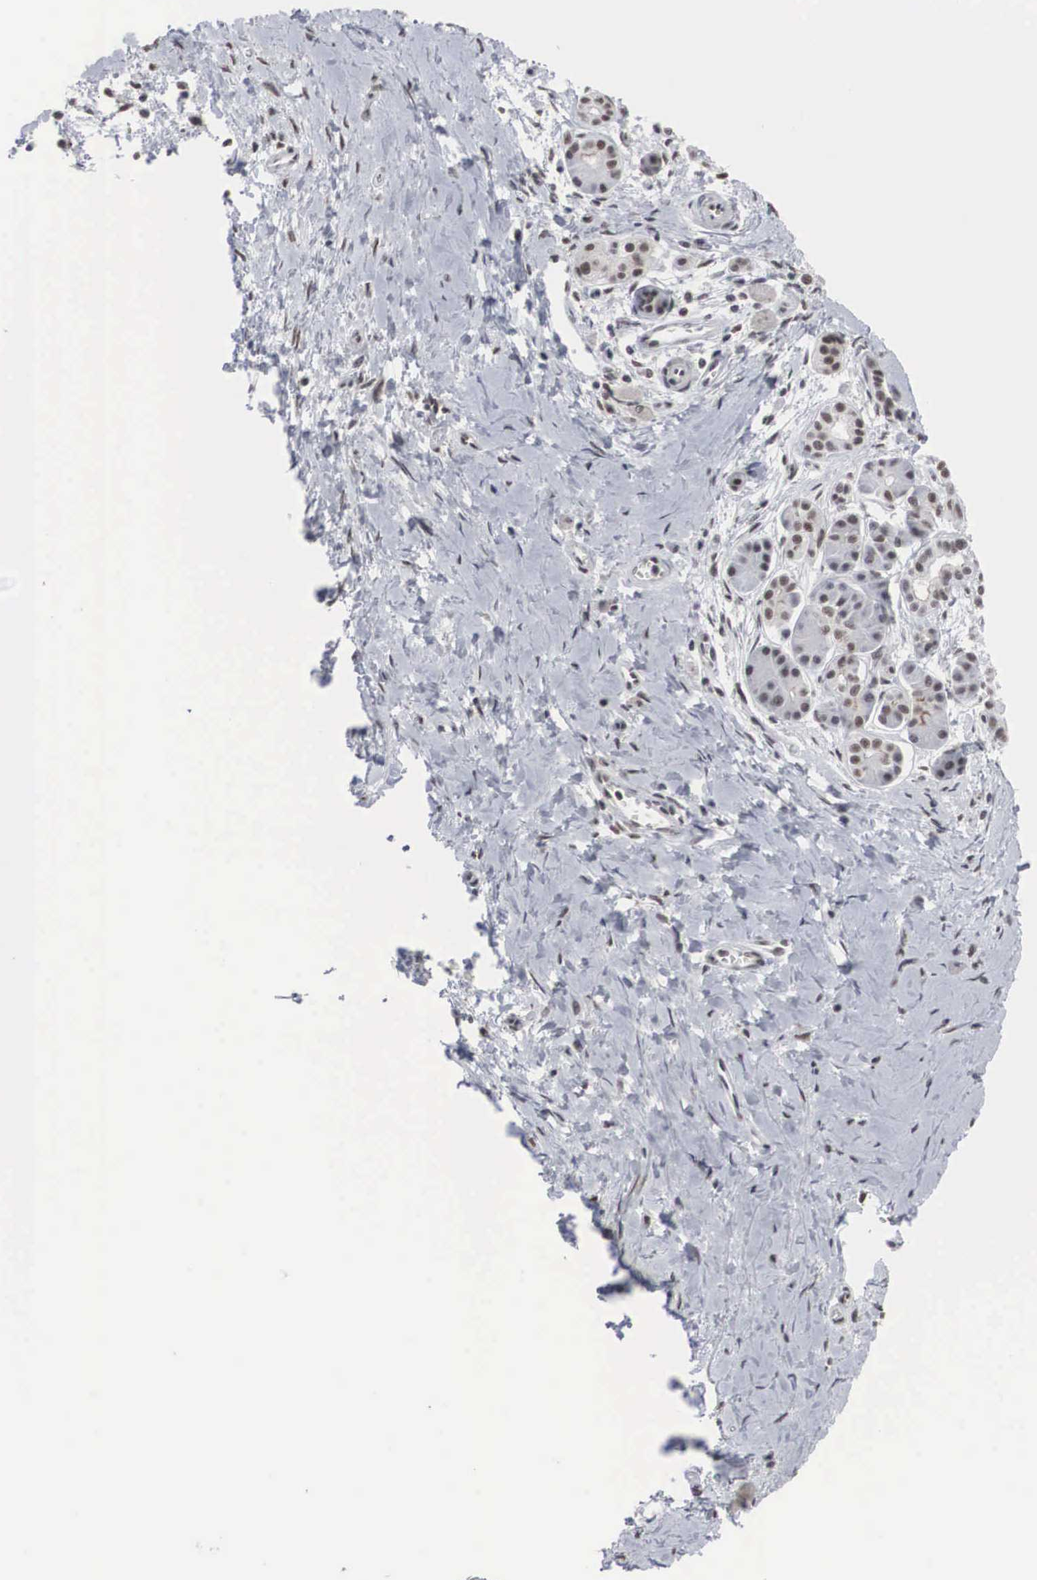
{"staining": {"intensity": "weak", "quantity": "25%-75%", "location": "nuclear"}, "tissue": "pancreatic cancer", "cell_type": "Tumor cells", "image_type": "cancer", "snomed": [{"axis": "morphology", "description": "Adenocarcinoma, NOS"}, {"axis": "topography", "description": "Pancreas"}], "caption": "Tumor cells demonstrate low levels of weak nuclear expression in about 25%-75% of cells in human pancreatic adenocarcinoma.", "gene": "AUTS2", "patient": {"sex": "female", "age": 66}}